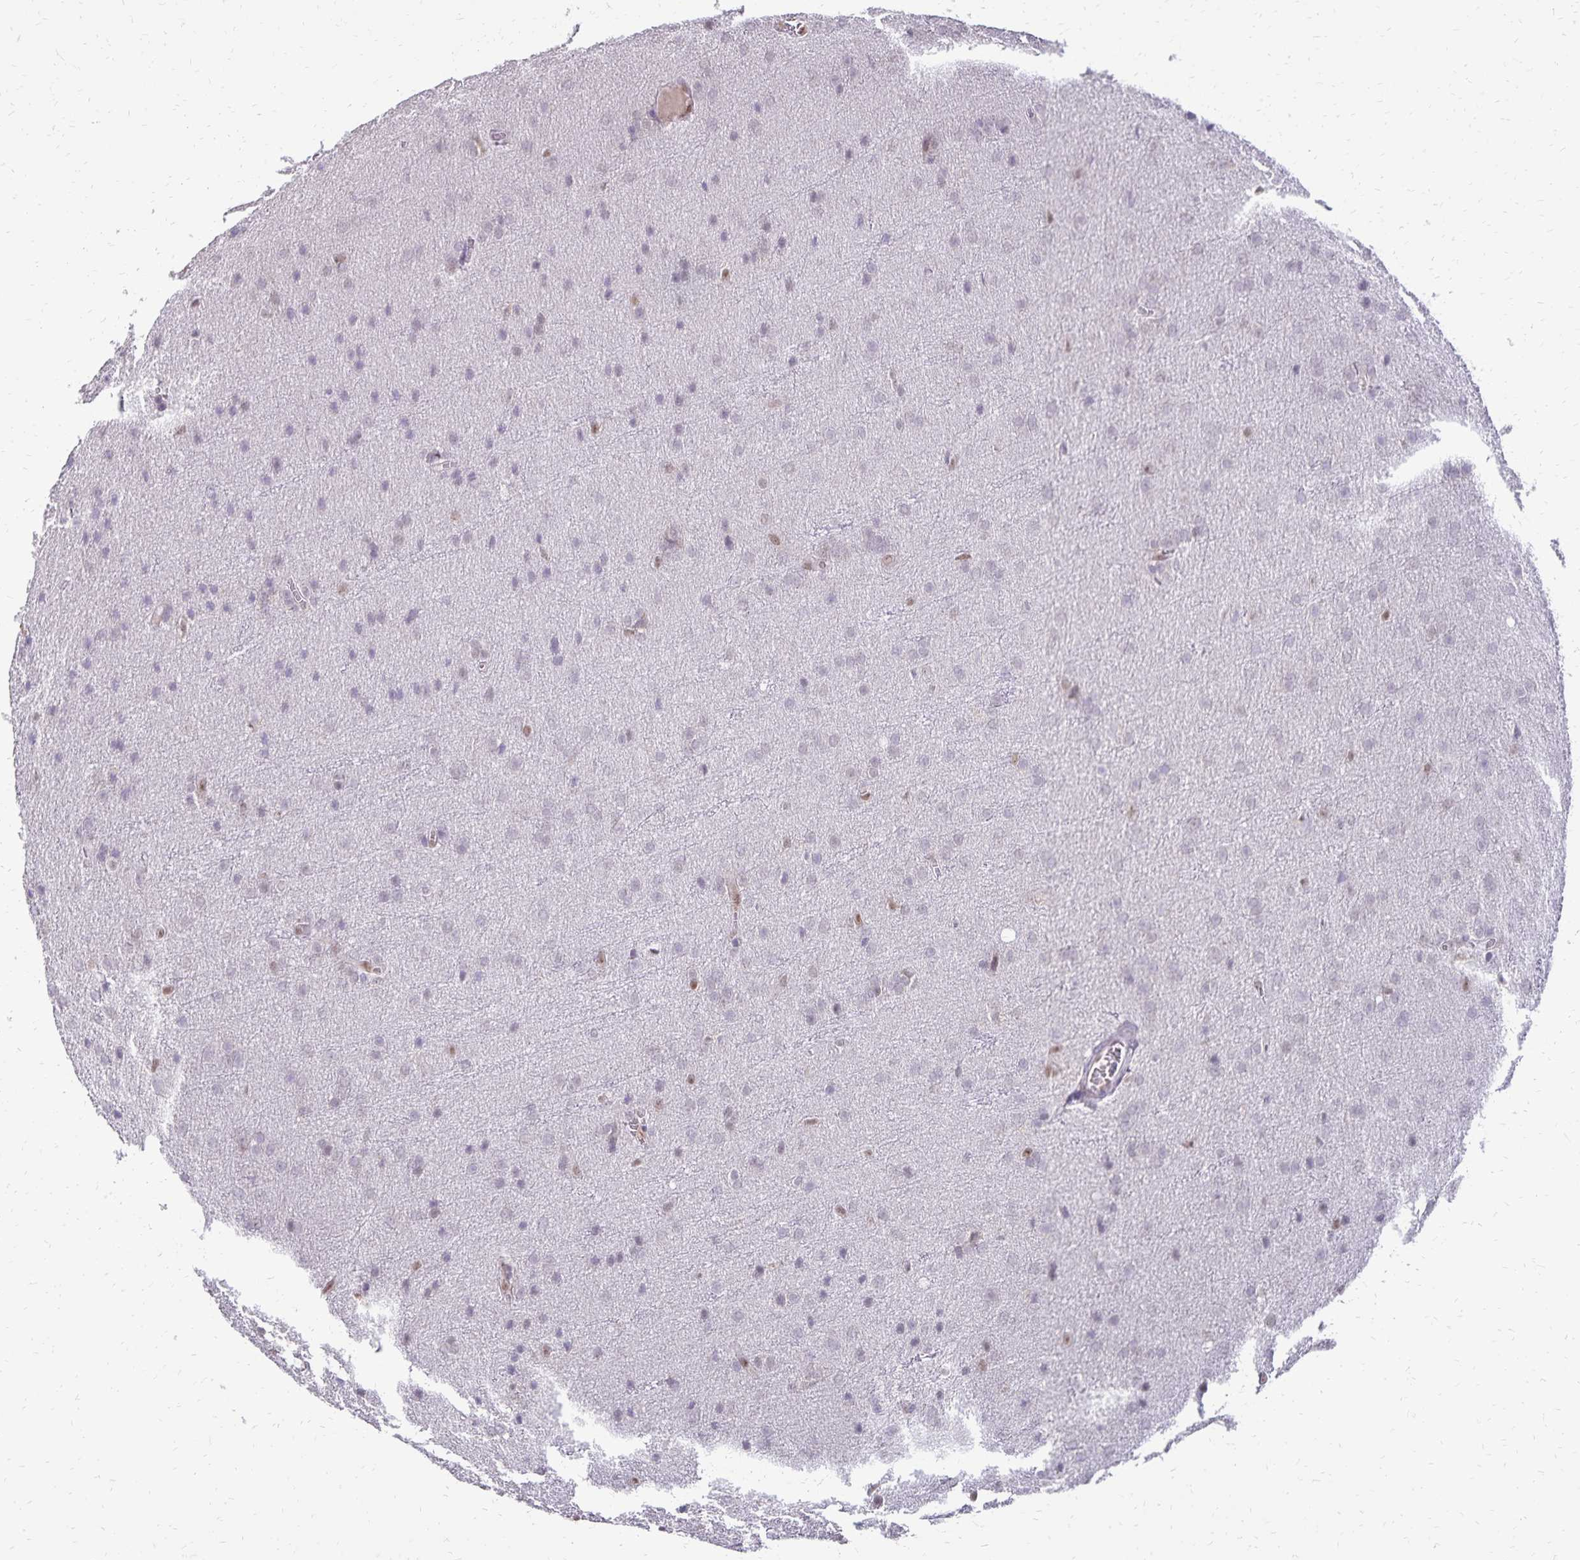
{"staining": {"intensity": "negative", "quantity": "none", "location": "none"}, "tissue": "glioma", "cell_type": "Tumor cells", "image_type": "cancer", "snomed": [{"axis": "morphology", "description": "Glioma, malignant, Low grade"}, {"axis": "topography", "description": "Brain"}], "caption": "An immunohistochemistry (IHC) image of glioma is shown. There is no staining in tumor cells of glioma.", "gene": "POLB", "patient": {"sex": "female", "age": 32}}